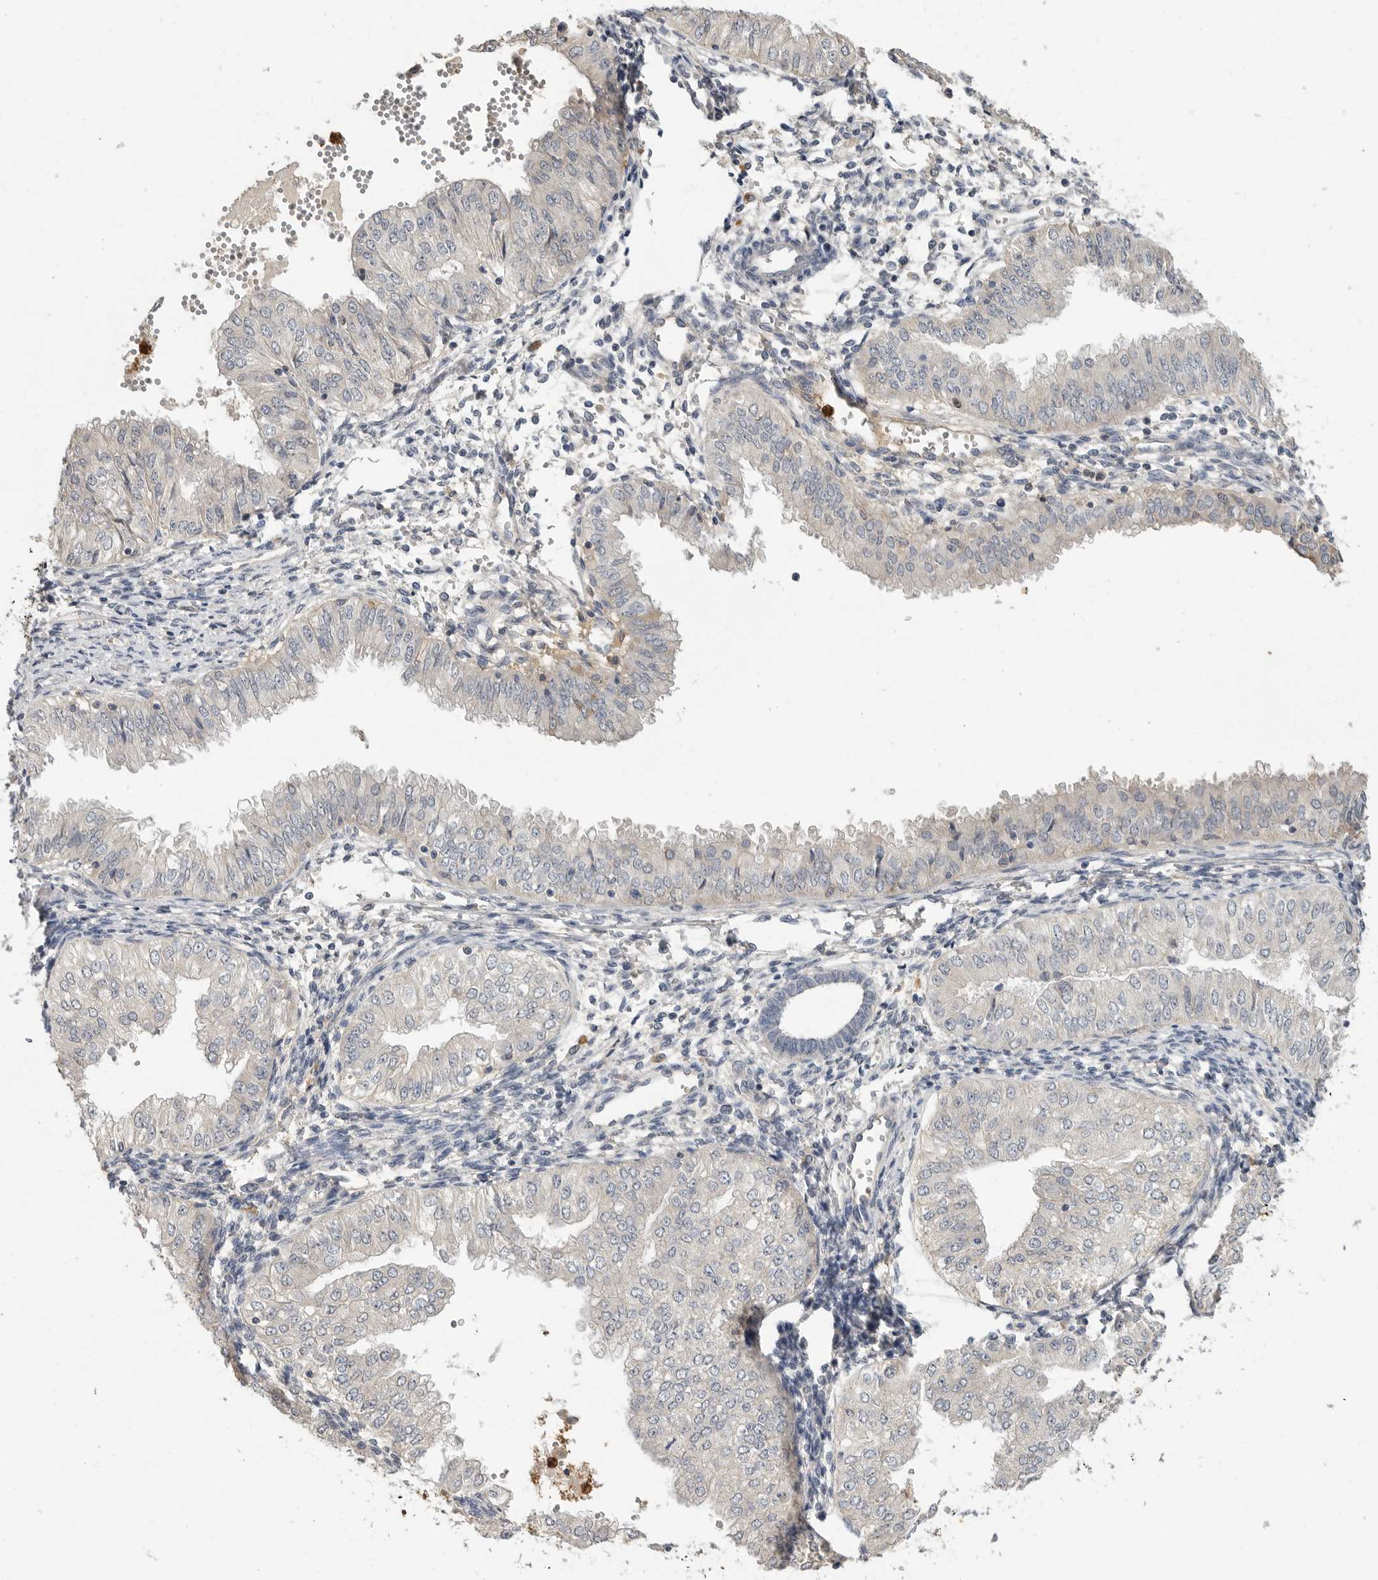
{"staining": {"intensity": "negative", "quantity": "none", "location": "none"}, "tissue": "endometrial cancer", "cell_type": "Tumor cells", "image_type": "cancer", "snomed": [{"axis": "morphology", "description": "Normal tissue, NOS"}, {"axis": "morphology", "description": "Adenocarcinoma, NOS"}, {"axis": "topography", "description": "Endometrium"}], "caption": "This is an immunohistochemistry histopathology image of endometrial cancer. There is no expression in tumor cells.", "gene": "LTBR", "patient": {"sex": "female", "age": 53}}